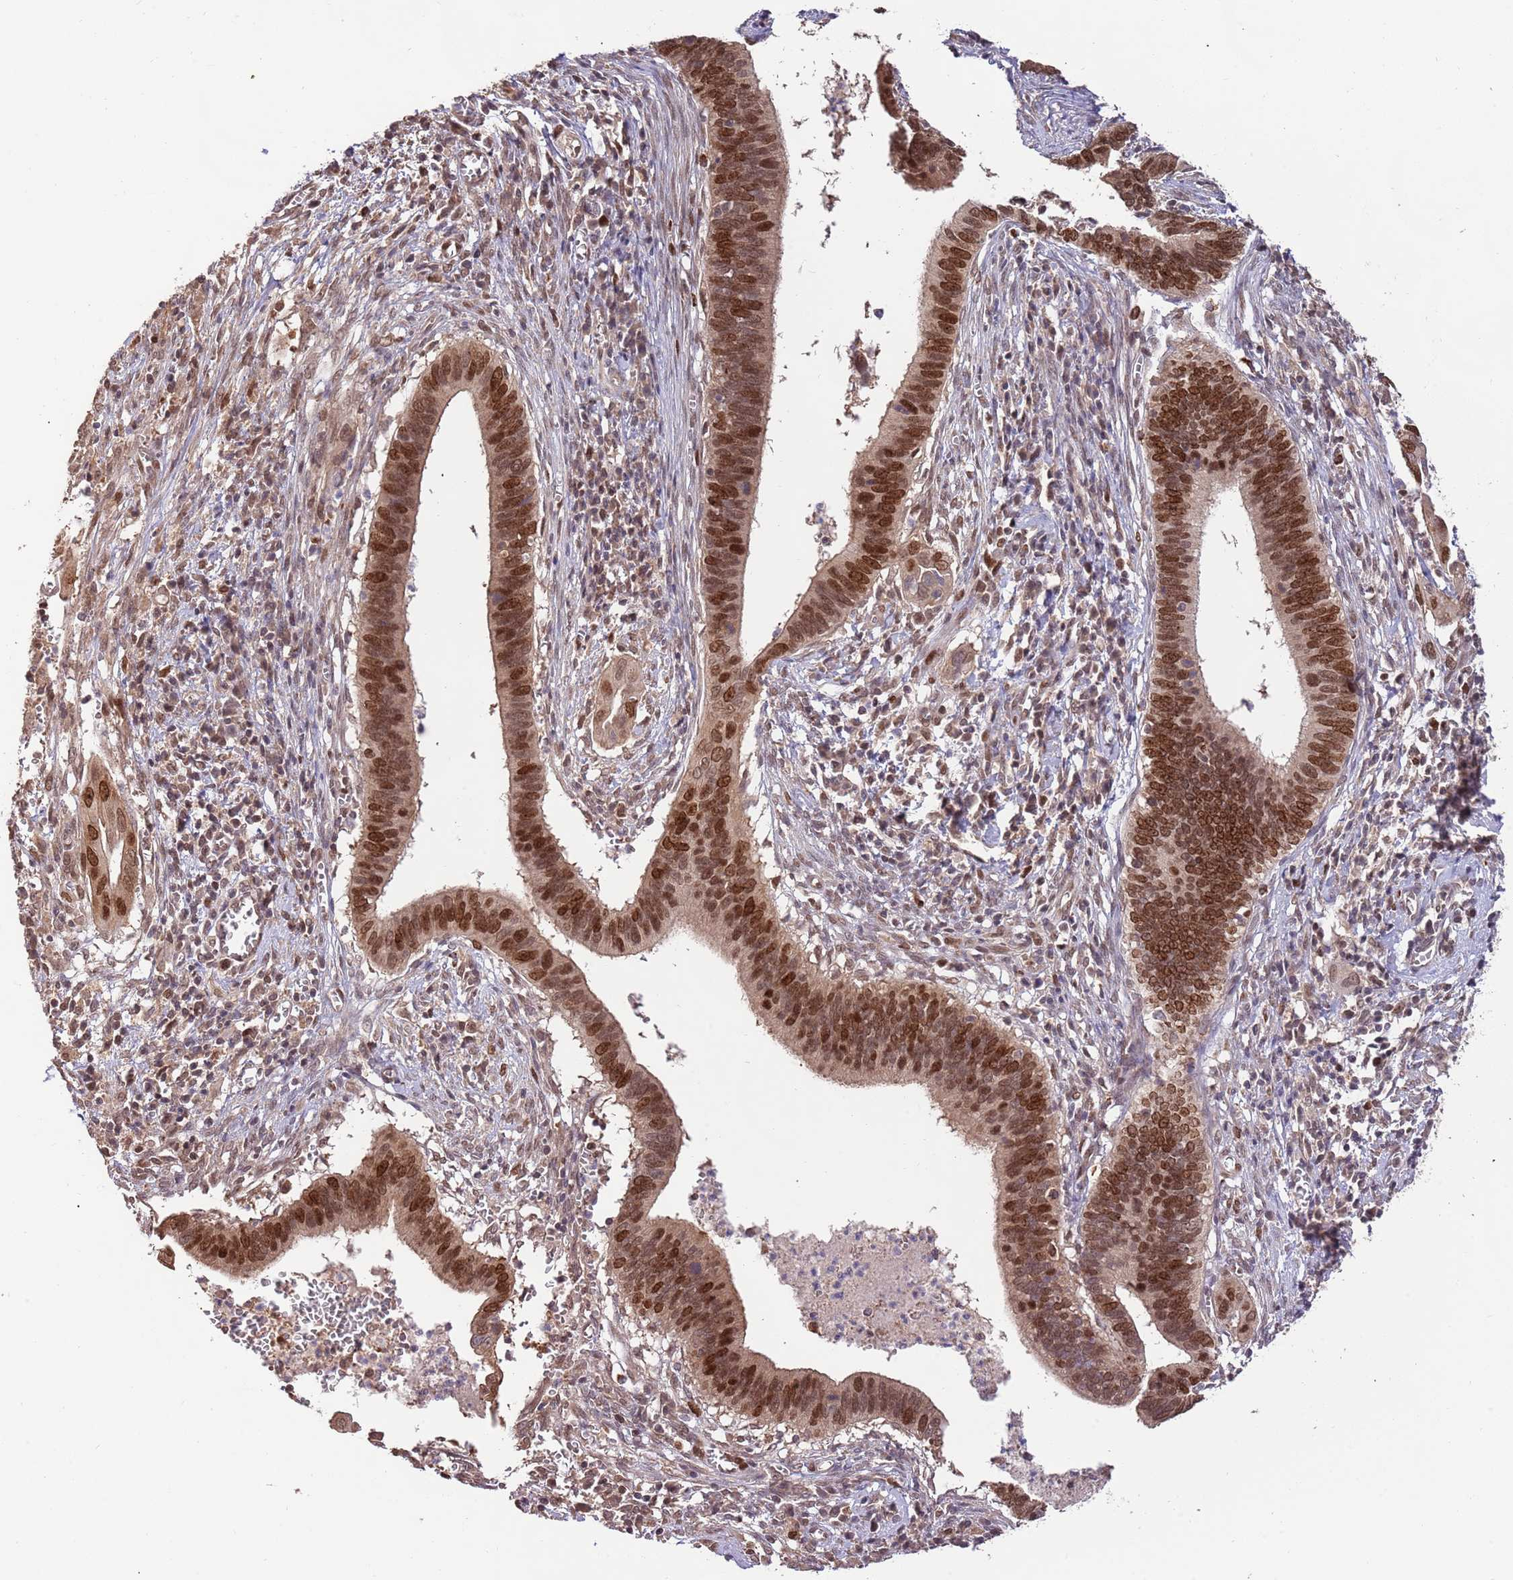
{"staining": {"intensity": "strong", "quantity": ">75%", "location": "nuclear"}, "tissue": "cervical cancer", "cell_type": "Tumor cells", "image_type": "cancer", "snomed": [{"axis": "morphology", "description": "Adenocarcinoma, NOS"}, {"axis": "topography", "description": "Cervix"}], "caption": "The immunohistochemical stain shows strong nuclear positivity in tumor cells of cervical cancer tissue.", "gene": "RIF1", "patient": {"sex": "female", "age": 42}}